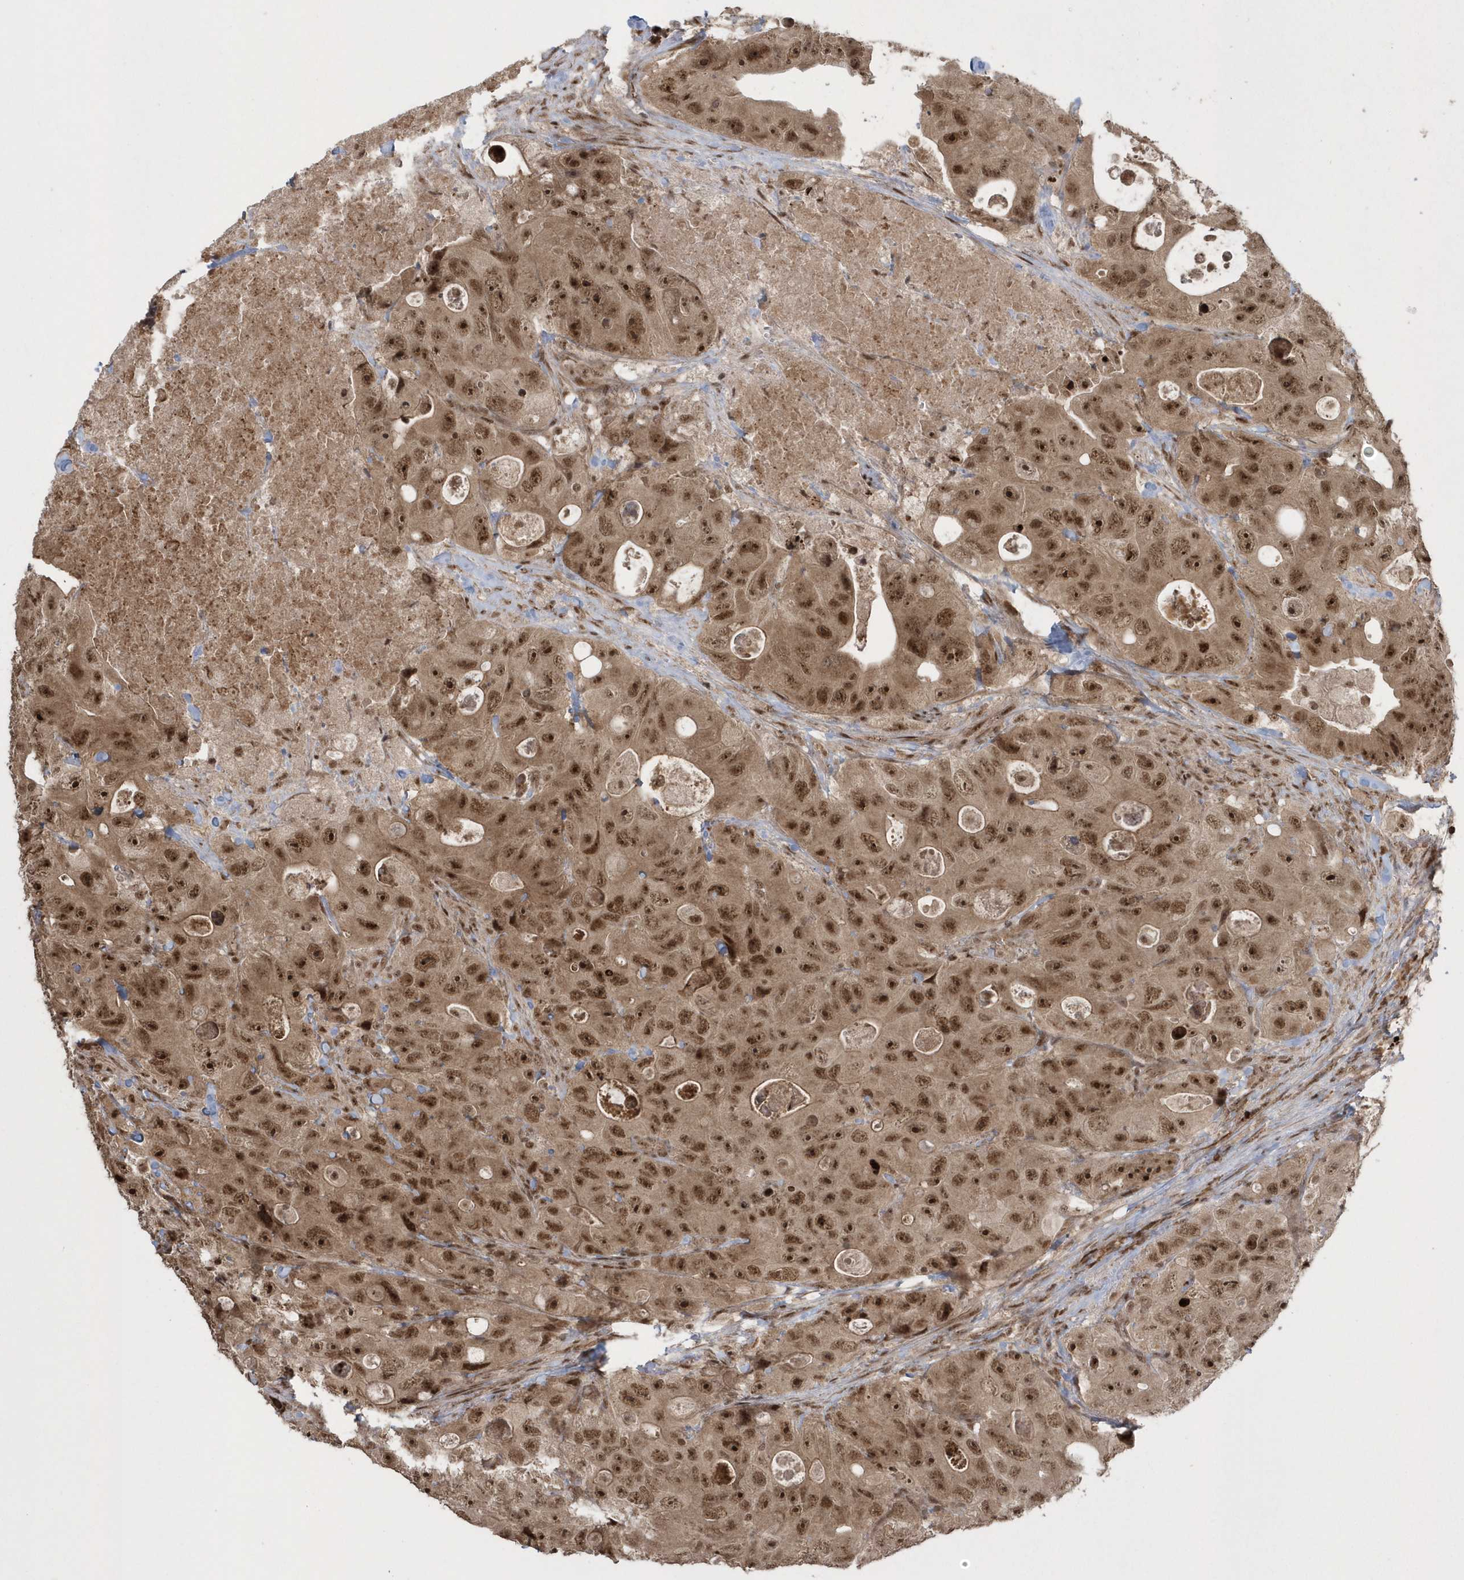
{"staining": {"intensity": "moderate", "quantity": ">75%", "location": "cytoplasmic/membranous,nuclear"}, "tissue": "colorectal cancer", "cell_type": "Tumor cells", "image_type": "cancer", "snomed": [{"axis": "morphology", "description": "Adenocarcinoma, NOS"}, {"axis": "topography", "description": "Colon"}], "caption": "Protein analysis of colorectal cancer (adenocarcinoma) tissue displays moderate cytoplasmic/membranous and nuclear expression in approximately >75% of tumor cells. Using DAB (3,3'-diaminobenzidine) (brown) and hematoxylin (blue) stains, captured at high magnification using brightfield microscopy.", "gene": "EPB41L4A", "patient": {"sex": "female", "age": 46}}